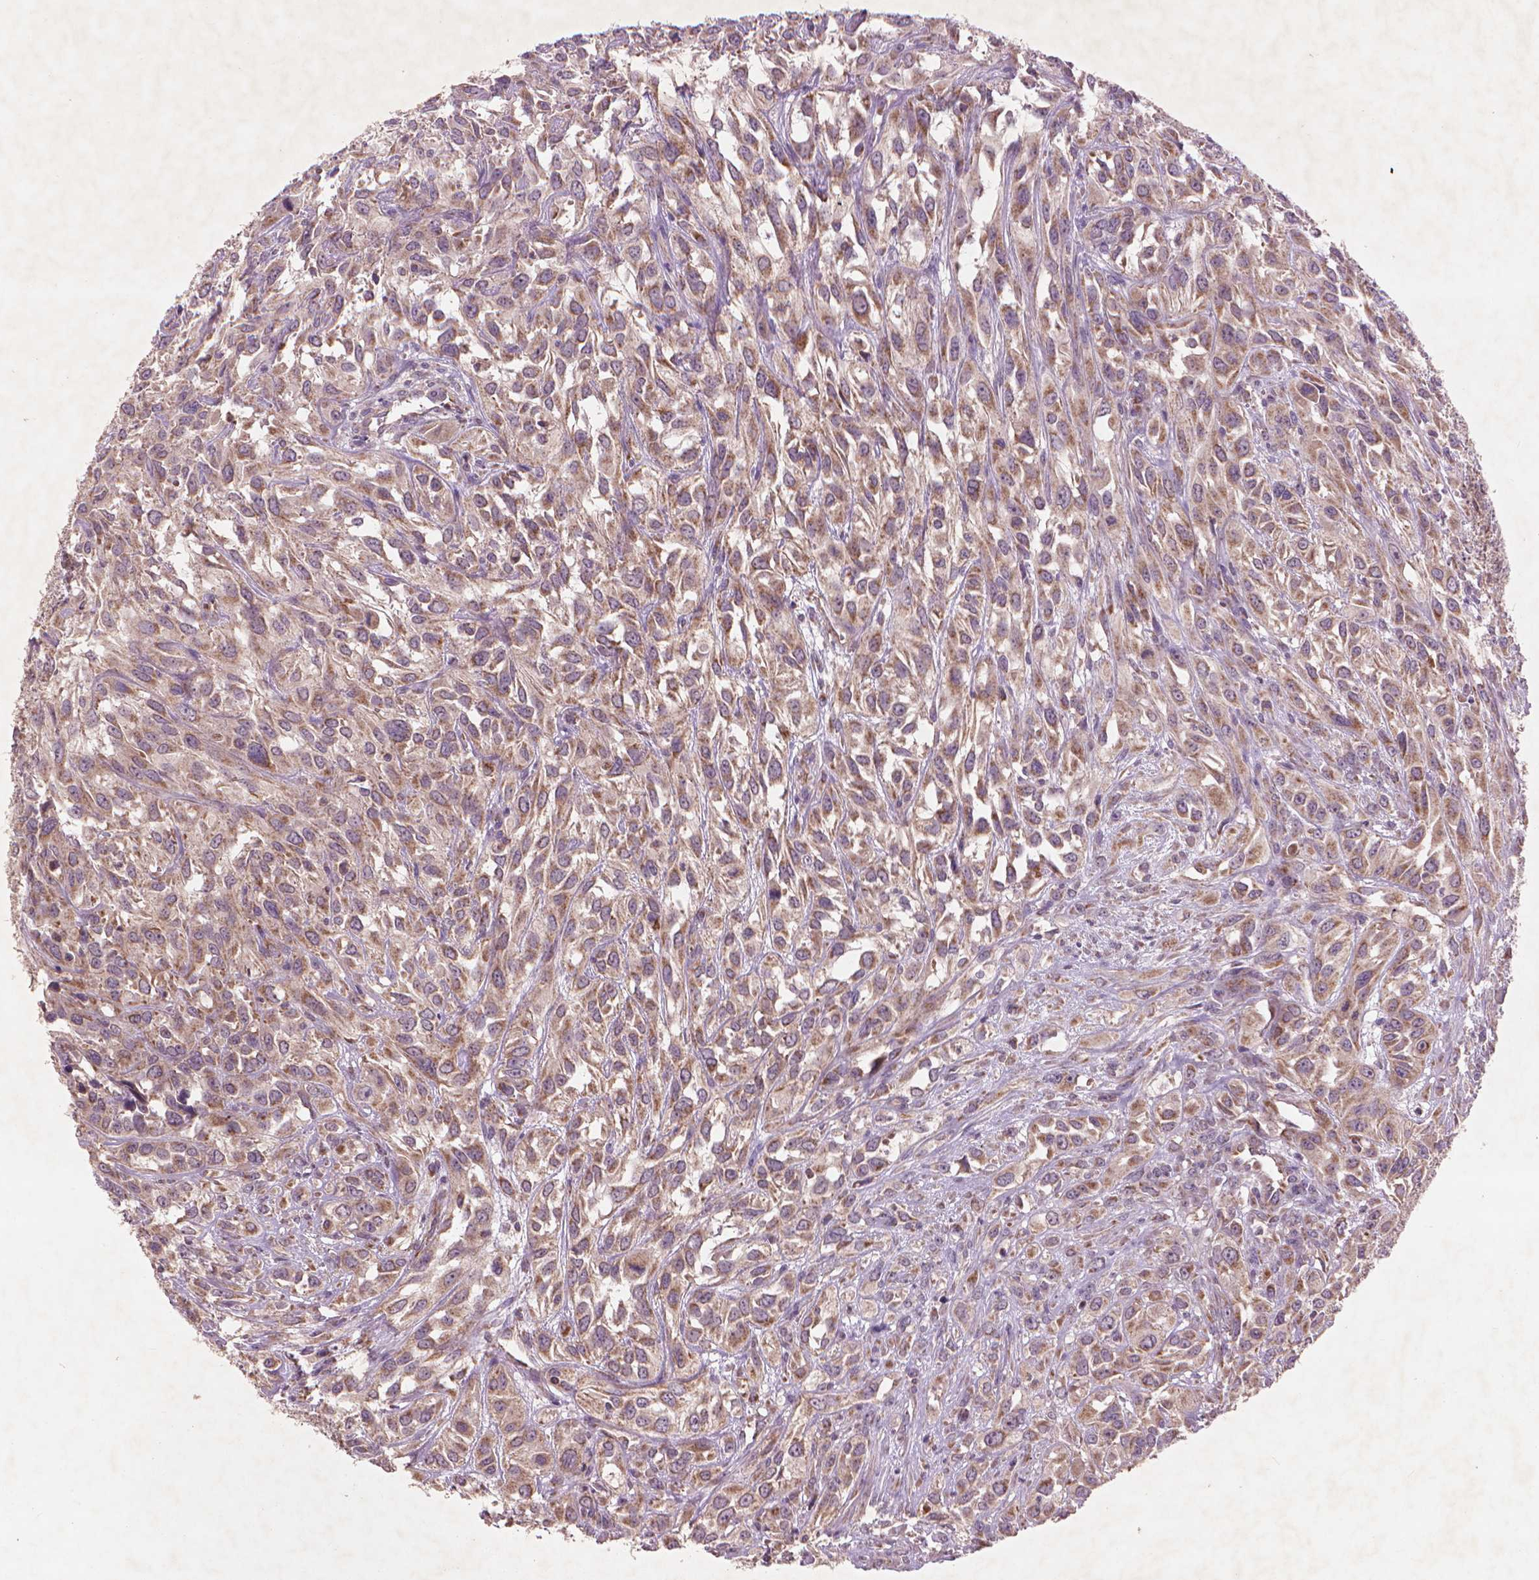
{"staining": {"intensity": "weak", "quantity": ">75%", "location": "cytoplasmic/membranous"}, "tissue": "urothelial cancer", "cell_type": "Tumor cells", "image_type": "cancer", "snomed": [{"axis": "morphology", "description": "Urothelial carcinoma, High grade"}, {"axis": "topography", "description": "Urinary bladder"}], "caption": "This is a micrograph of IHC staining of urothelial carcinoma (high-grade), which shows weak positivity in the cytoplasmic/membranous of tumor cells.", "gene": "NLRX1", "patient": {"sex": "male", "age": 67}}